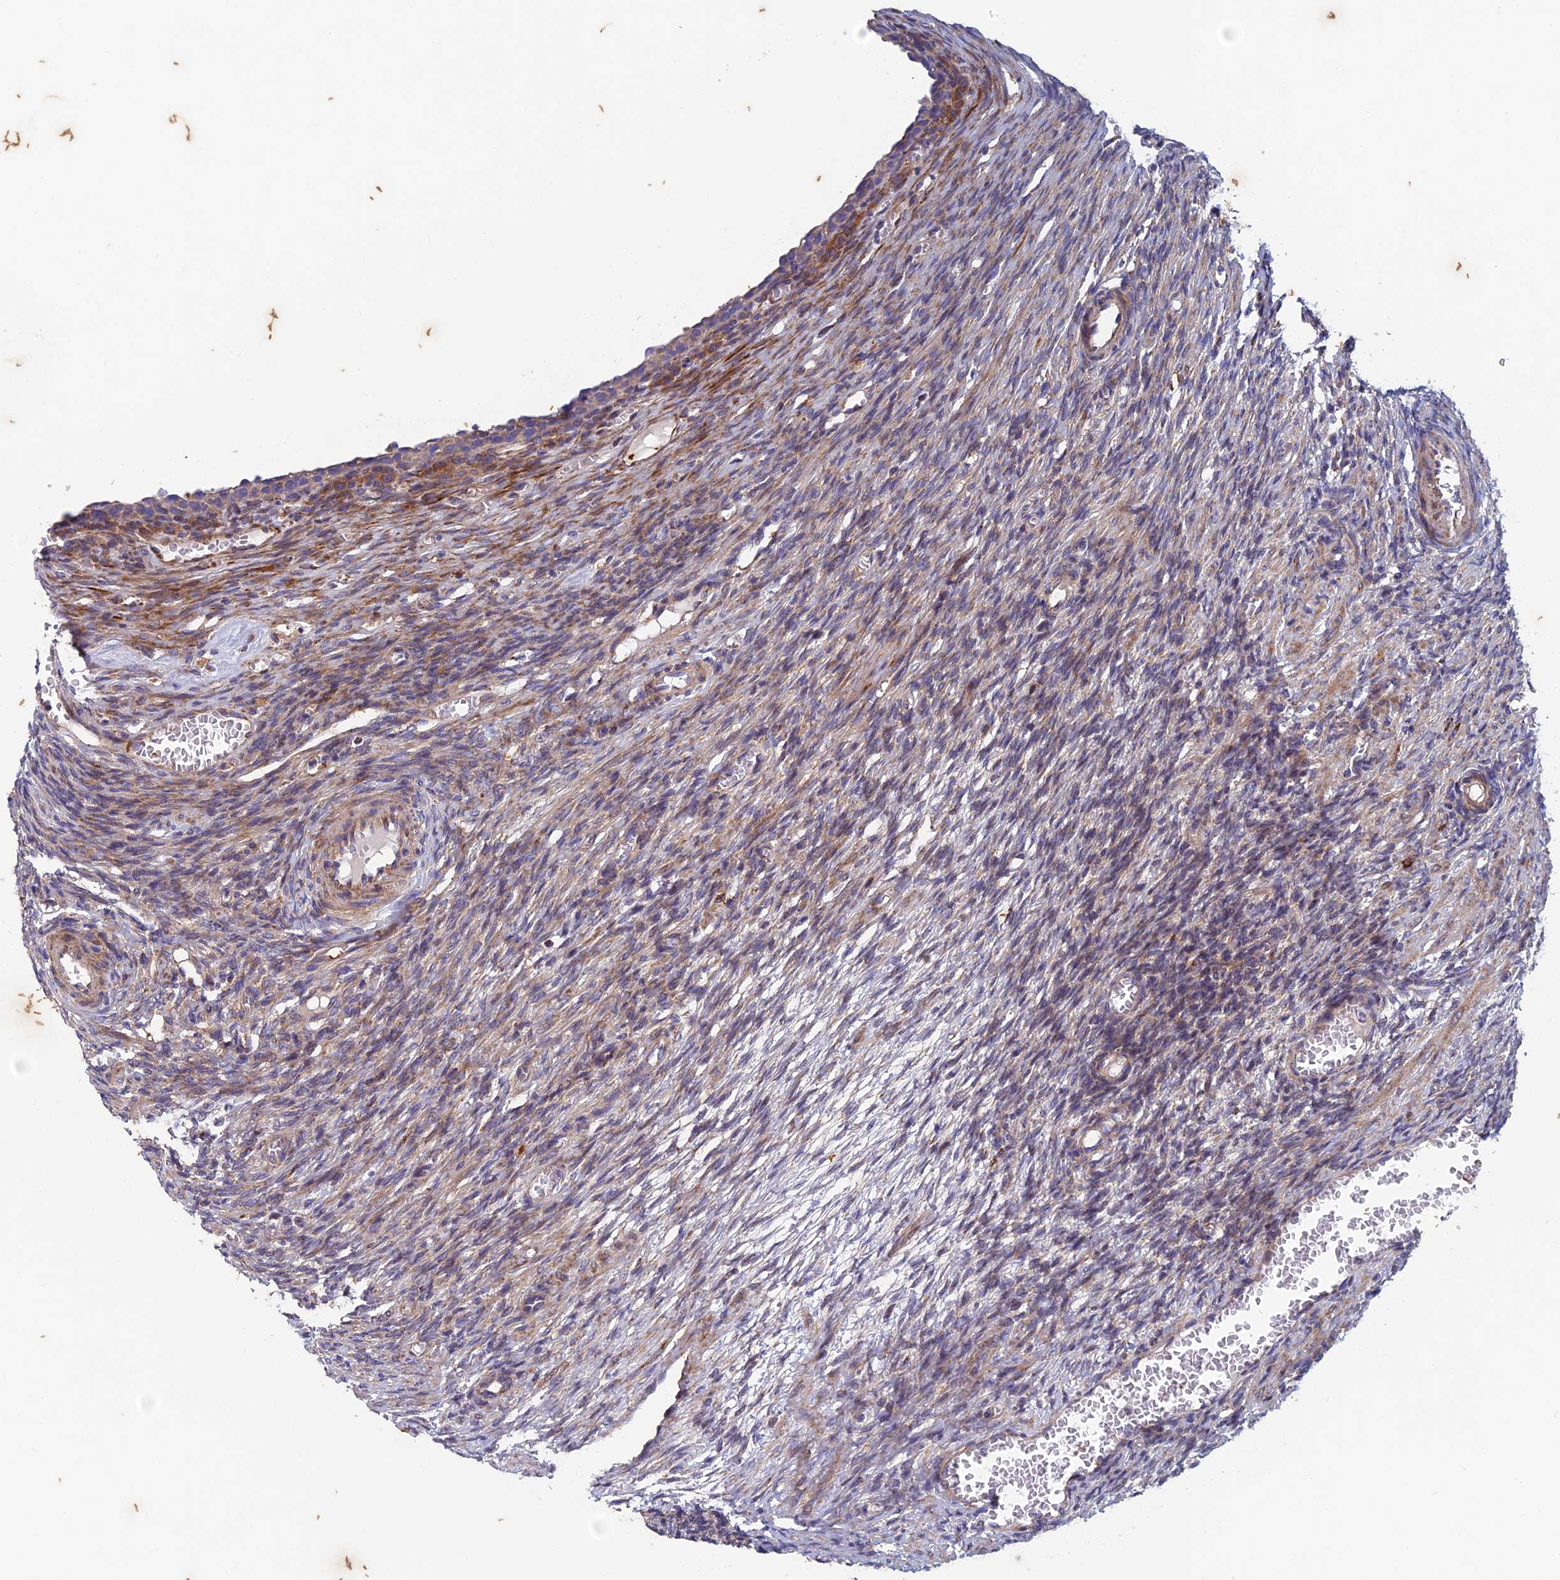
{"staining": {"intensity": "weak", "quantity": "25%-75%", "location": "cytoplasmic/membranous"}, "tissue": "ovary", "cell_type": "Ovarian stroma cells", "image_type": "normal", "snomed": [{"axis": "morphology", "description": "Normal tissue, NOS"}, {"axis": "topography", "description": "Ovary"}], "caption": "This histopathology image displays immunohistochemistry (IHC) staining of unremarkable ovary, with low weak cytoplasmic/membranous staining in about 25%-75% of ovarian stroma cells.", "gene": "AP4S1", "patient": {"sex": "female", "age": 27}}